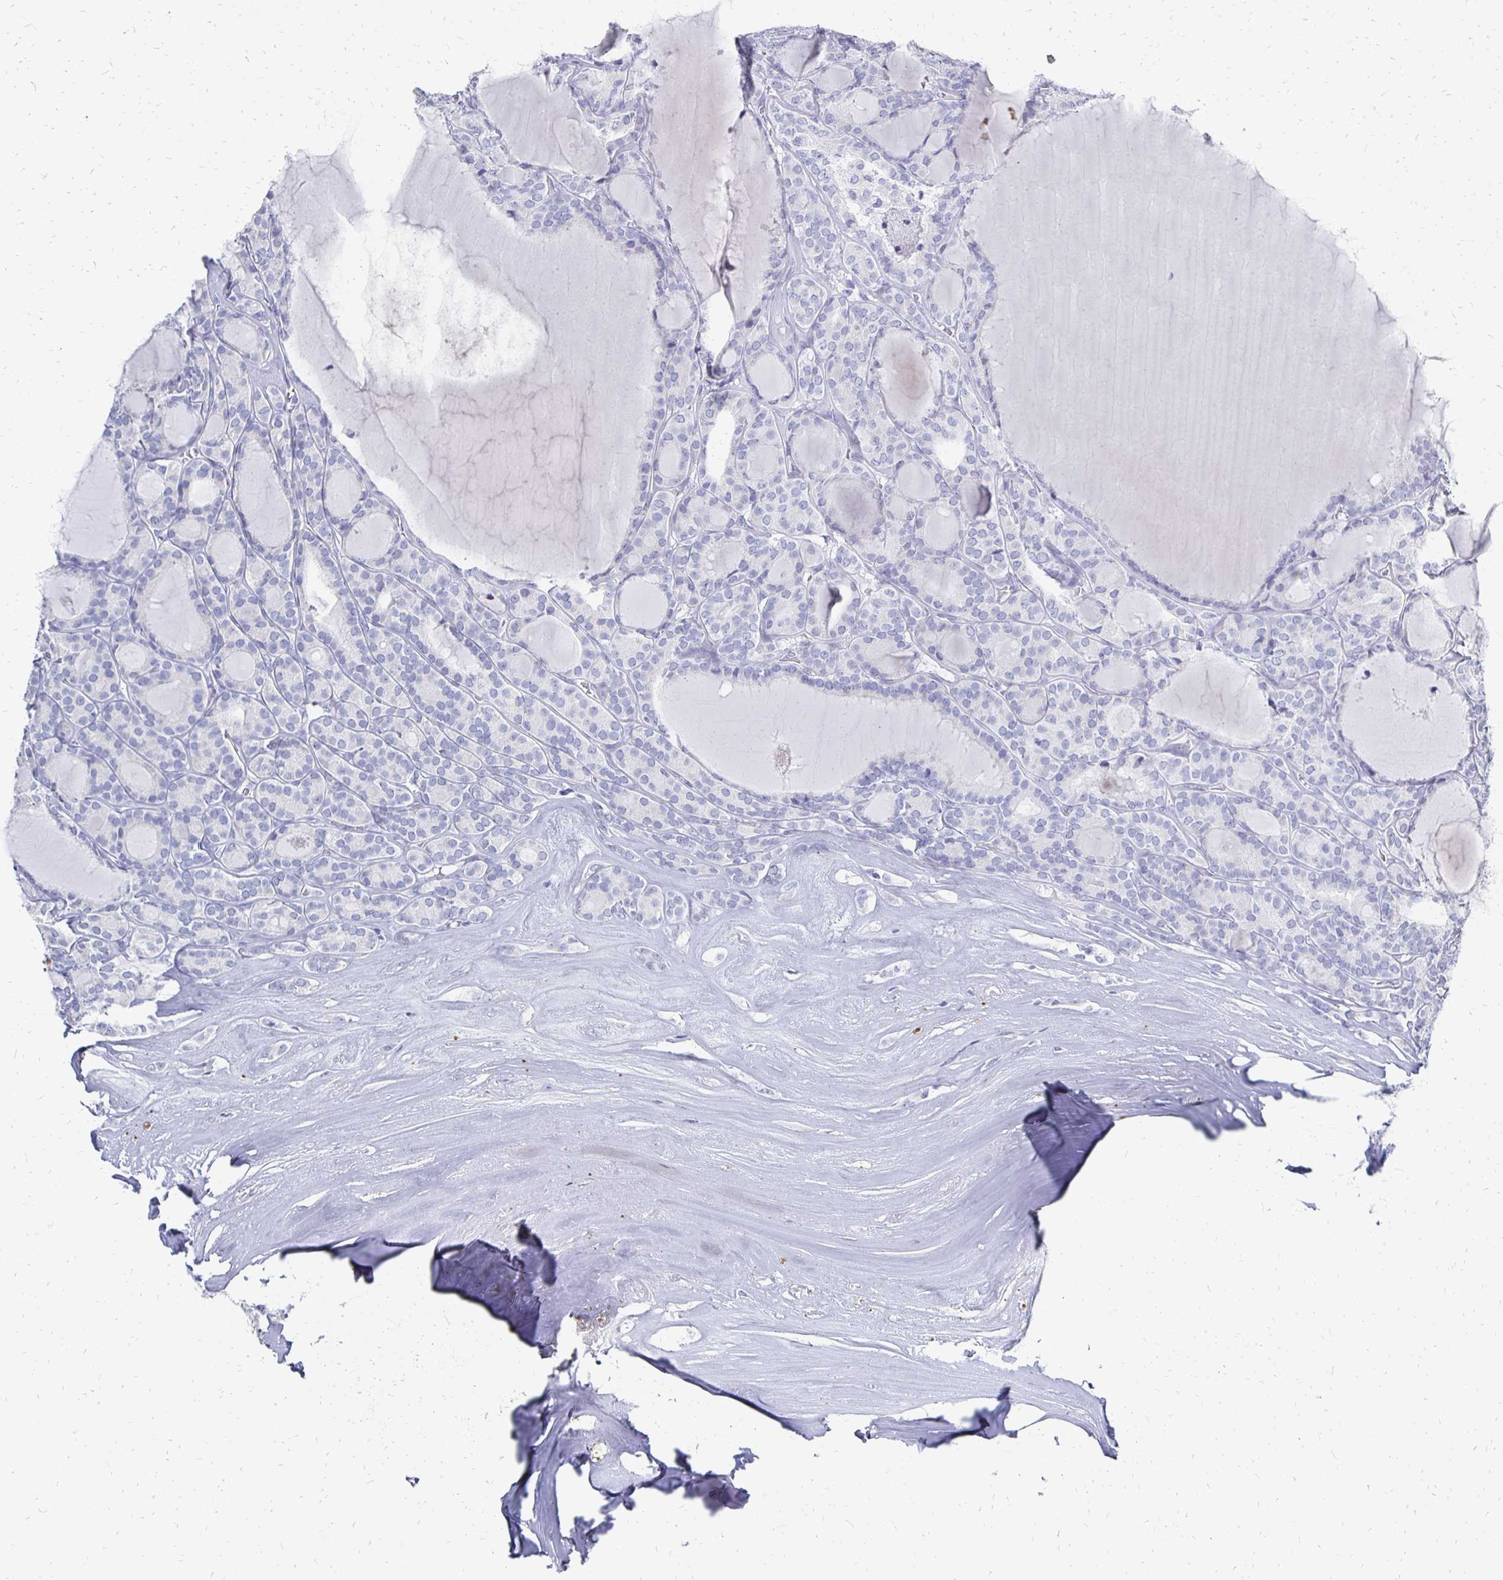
{"staining": {"intensity": "negative", "quantity": "none", "location": "none"}, "tissue": "thyroid cancer", "cell_type": "Tumor cells", "image_type": "cancer", "snomed": [{"axis": "morphology", "description": "Follicular adenoma carcinoma, NOS"}, {"axis": "topography", "description": "Thyroid gland"}], "caption": "The histopathology image displays no staining of tumor cells in thyroid cancer.", "gene": "SYCP3", "patient": {"sex": "male", "age": 74}}